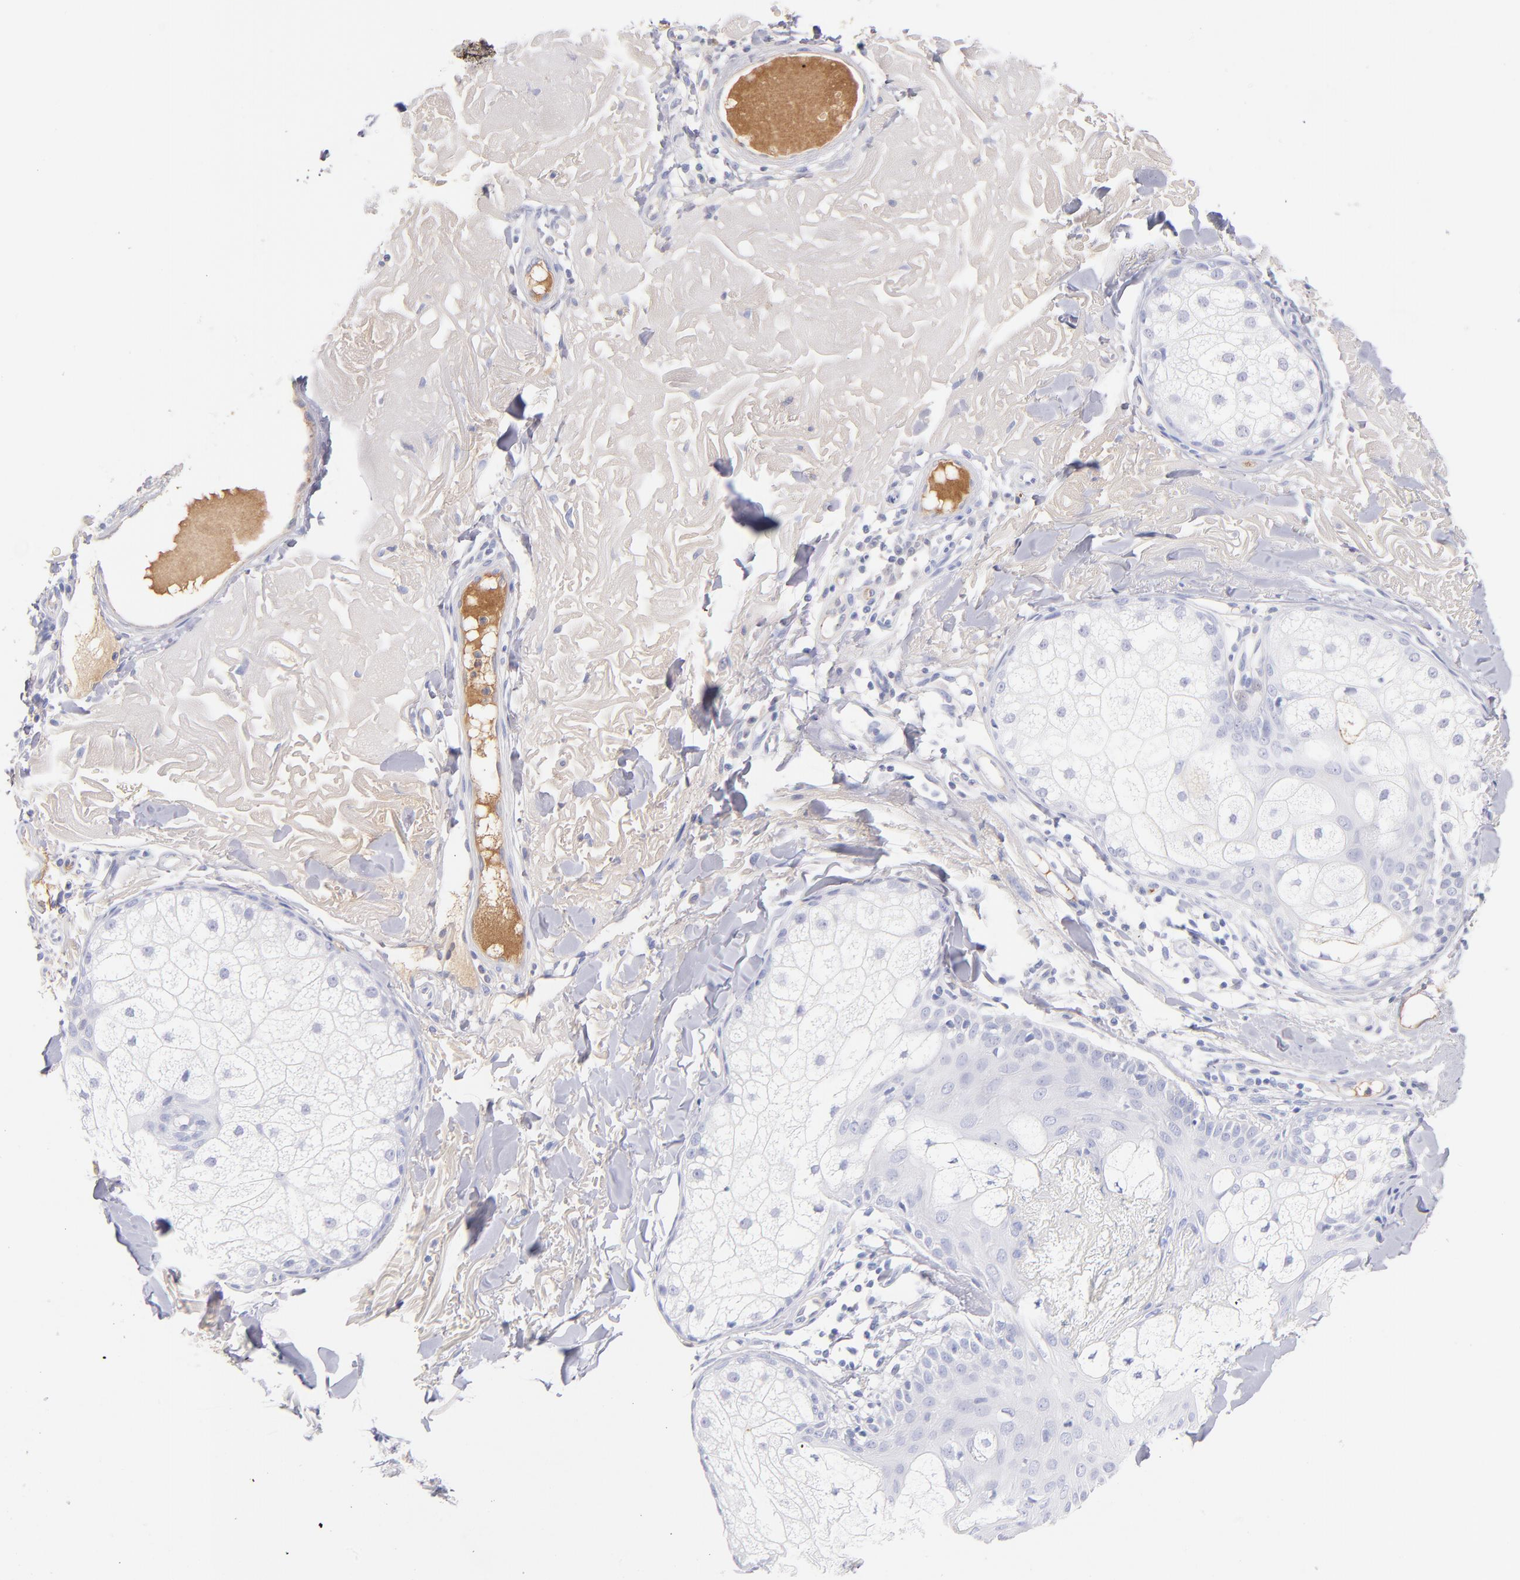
{"staining": {"intensity": "negative", "quantity": "none", "location": "none"}, "tissue": "skin cancer", "cell_type": "Tumor cells", "image_type": "cancer", "snomed": [{"axis": "morphology", "description": "Basal cell carcinoma"}, {"axis": "topography", "description": "Skin"}], "caption": "Immunohistochemistry (IHC) image of neoplastic tissue: human skin basal cell carcinoma stained with DAB displays no significant protein positivity in tumor cells.", "gene": "HP", "patient": {"sex": "male", "age": 74}}